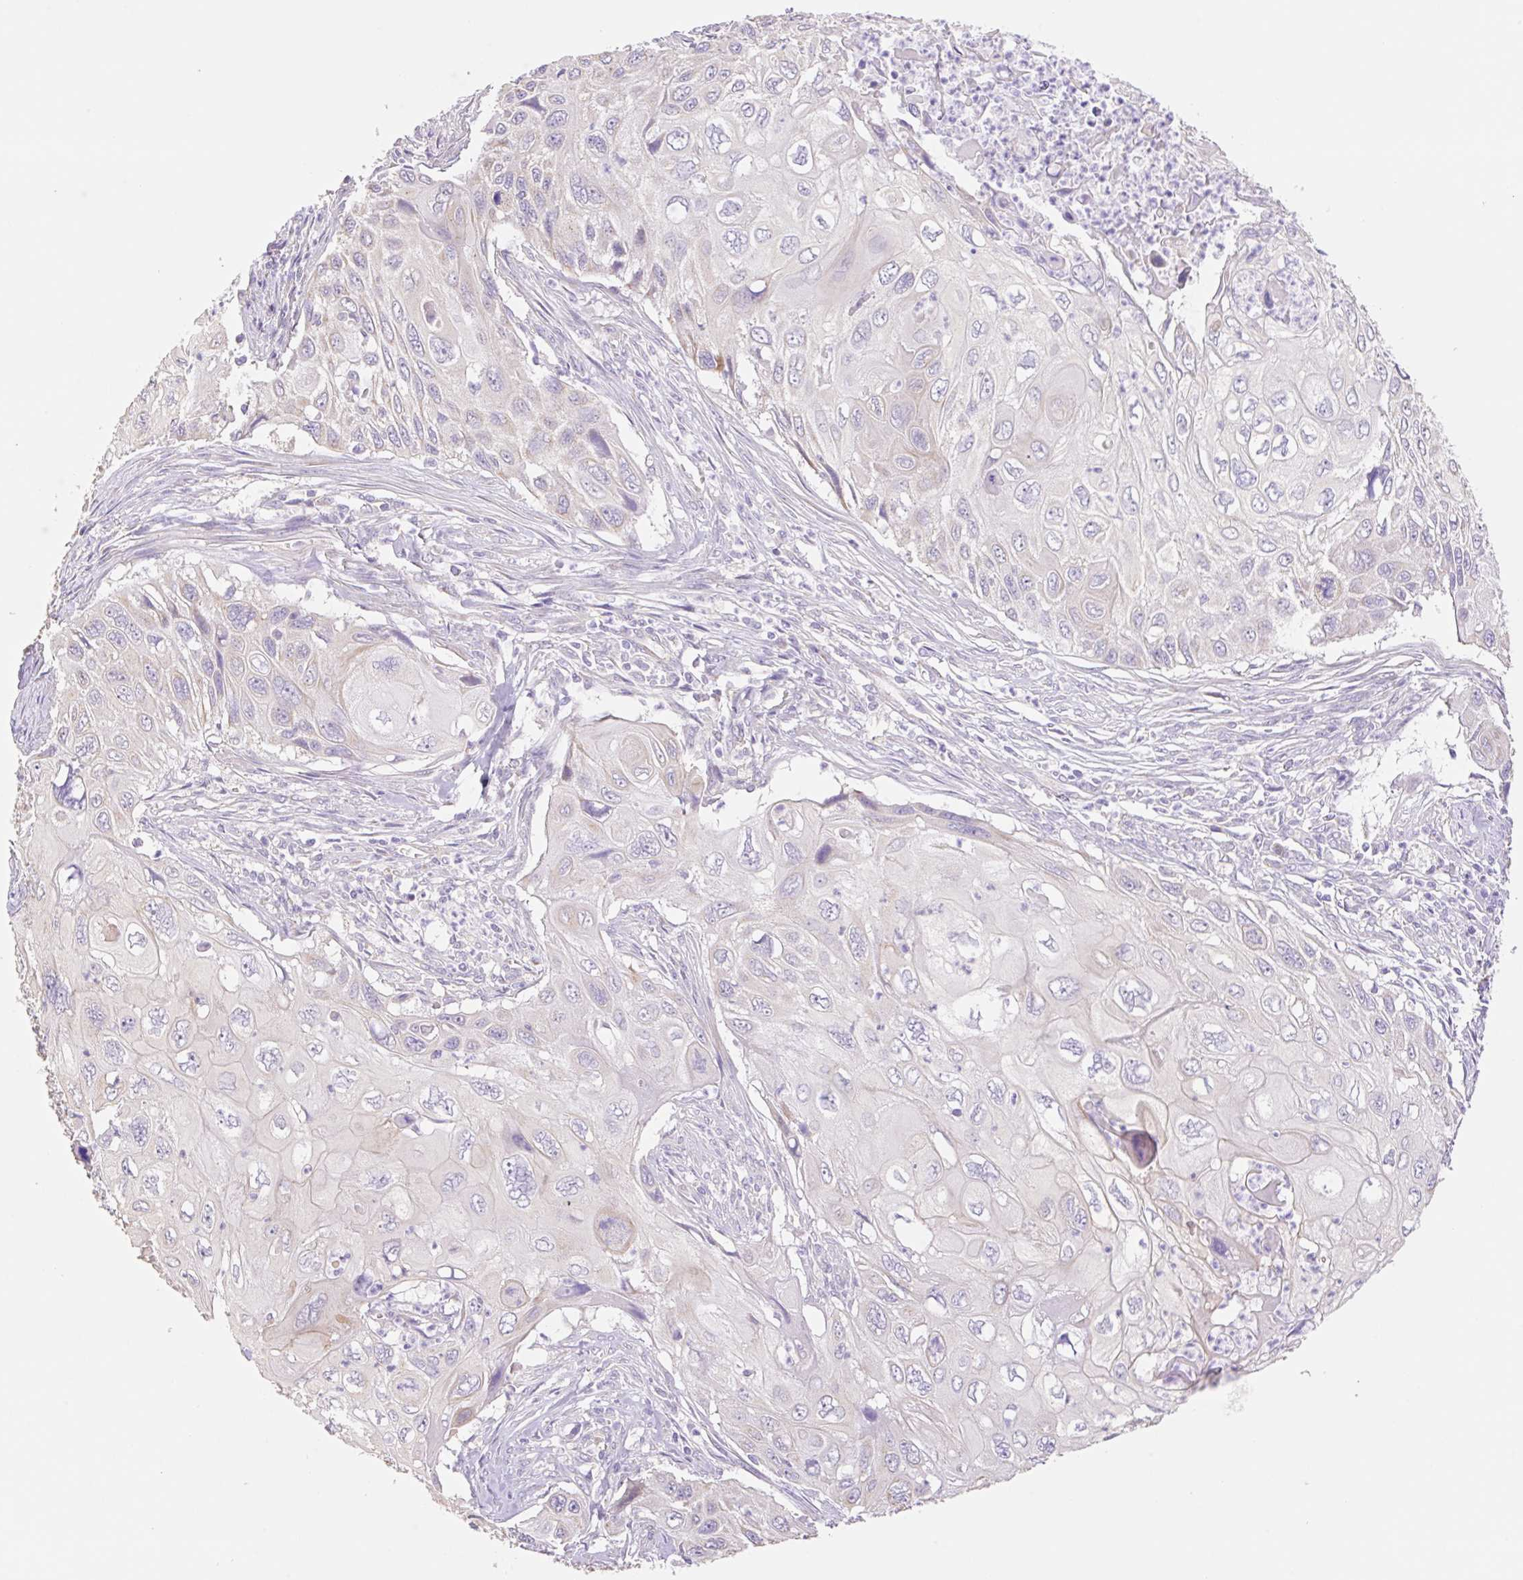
{"staining": {"intensity": "negative", "quantity": "none", "location": "none"}, "tissue": "cervical cancer", "cell_type": "Tumor cells", "image_type": "cancer", "snomed": [{"axis": "morphology", "description": "Squamous cell carcinoma, NOS"}, {"axis": "topography", "description": "Cervix"}], "caption": "DAB (3,3'-diaminobenzidine) immunohistochemical staining of squamous cell carcinoma (cervical) reveals no significant expression in tumor cells. (Immunohistochemistry, brightfield microscopy, high magnification).", "gene": "COPZ2", "patient": {"sex": "female", "age": 70}}